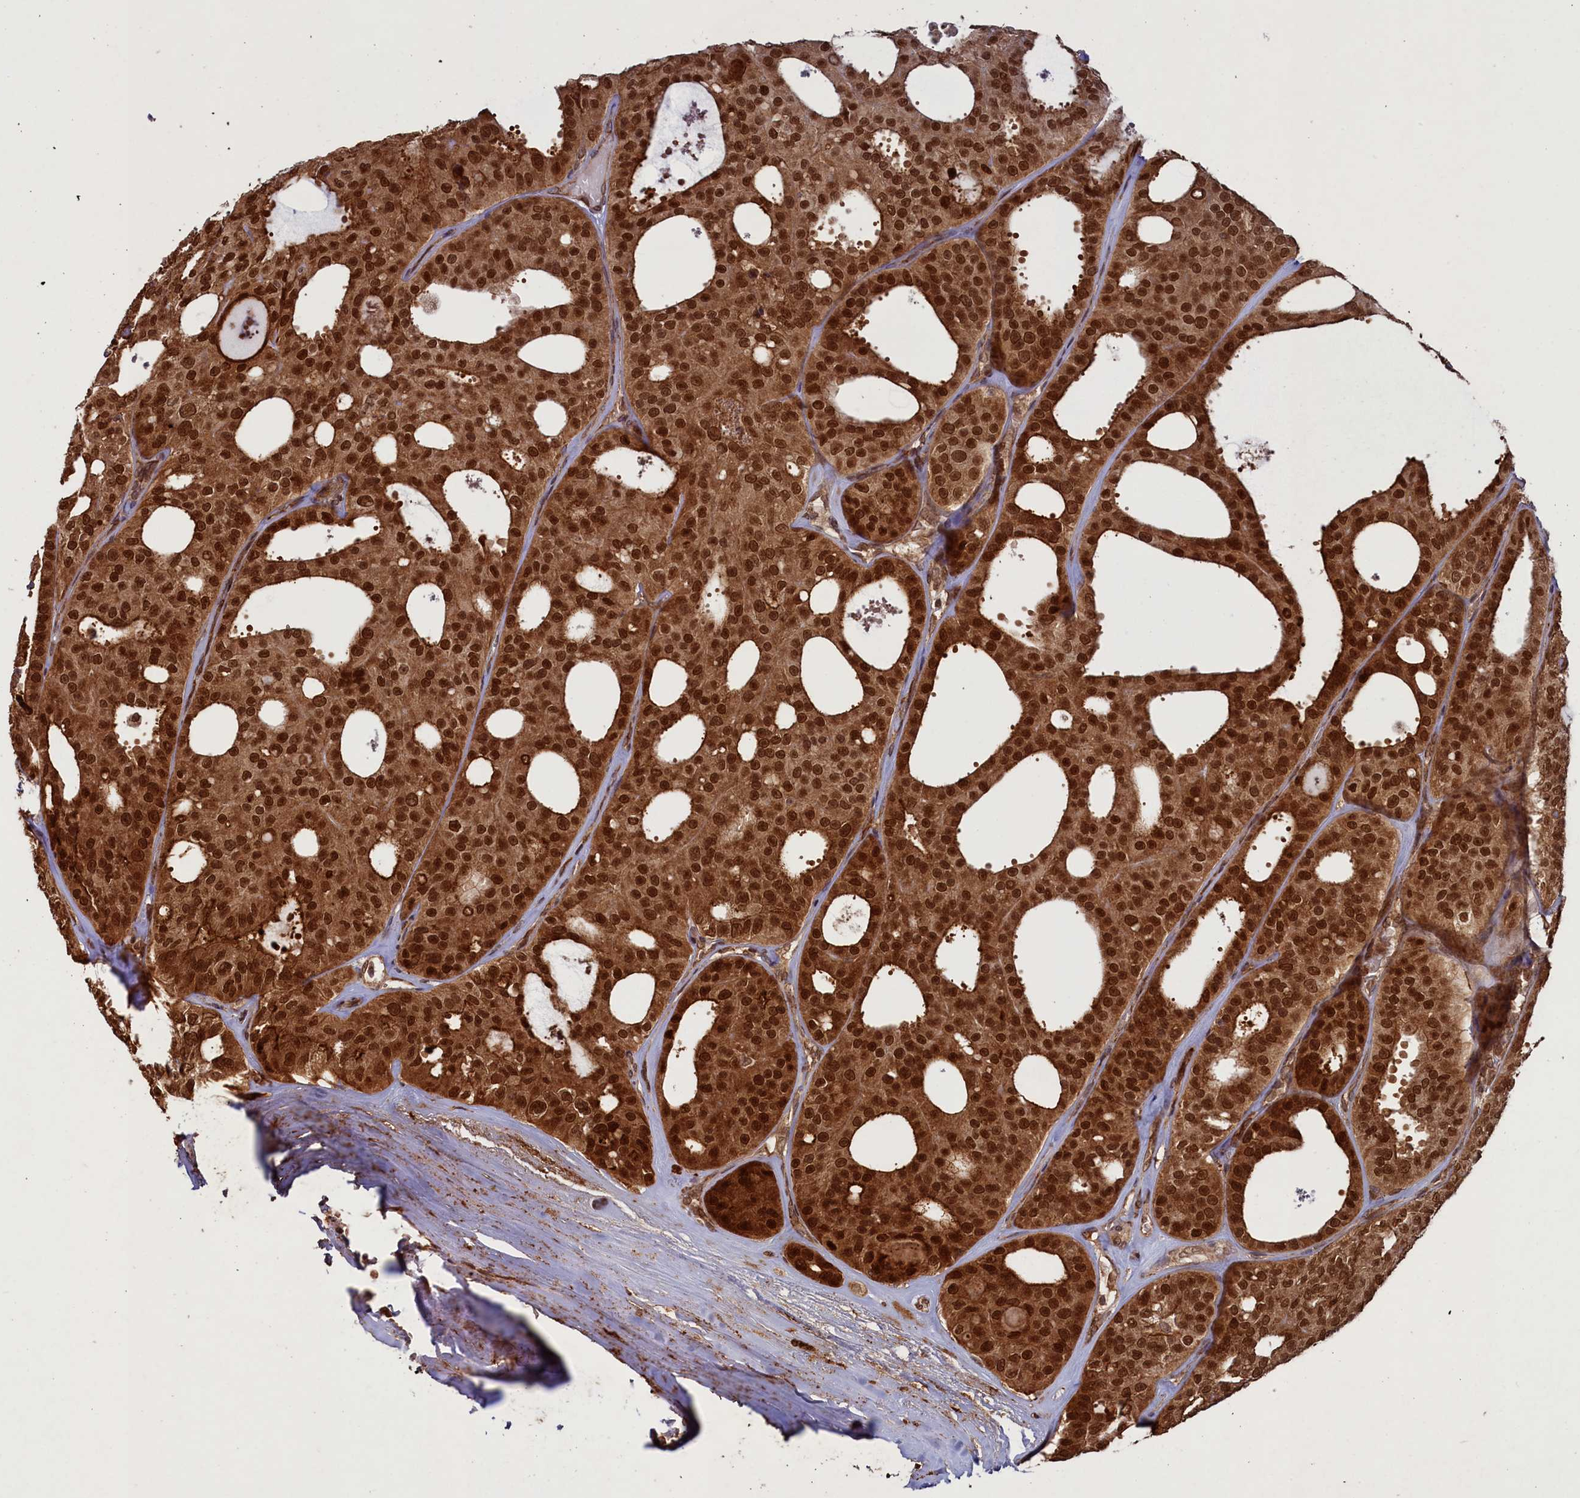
{"staining": {"intensity": "strong", "quantity": ">75%", "location": "cytoplasmic/membranous,nuclear"}, "tissue": "thyroid cancer", "cell_type": "Tumor cells", "image_type": "cancer", "snomed": [{"axis": "morphology", "description": "Follicular adenoma carcinoma, NOS"}, {"axis": "topography", "description": "Thyroid gland"}], "caption": "Immunohistochemical staining of thyroid cancer (follicular adenoma carcinoma) shows high levels of strong cytoplasmic/membranous and nuclear protein expression in approximately >75% of tumor cells. Using DAB (3,3'-diaminobenzidine) (brown) and hematoxylin (blue) stains, captured at high magnification using brightfield microscopy.", "gene": "NAE1", "patient": {"sex": "male", "age": 75}}